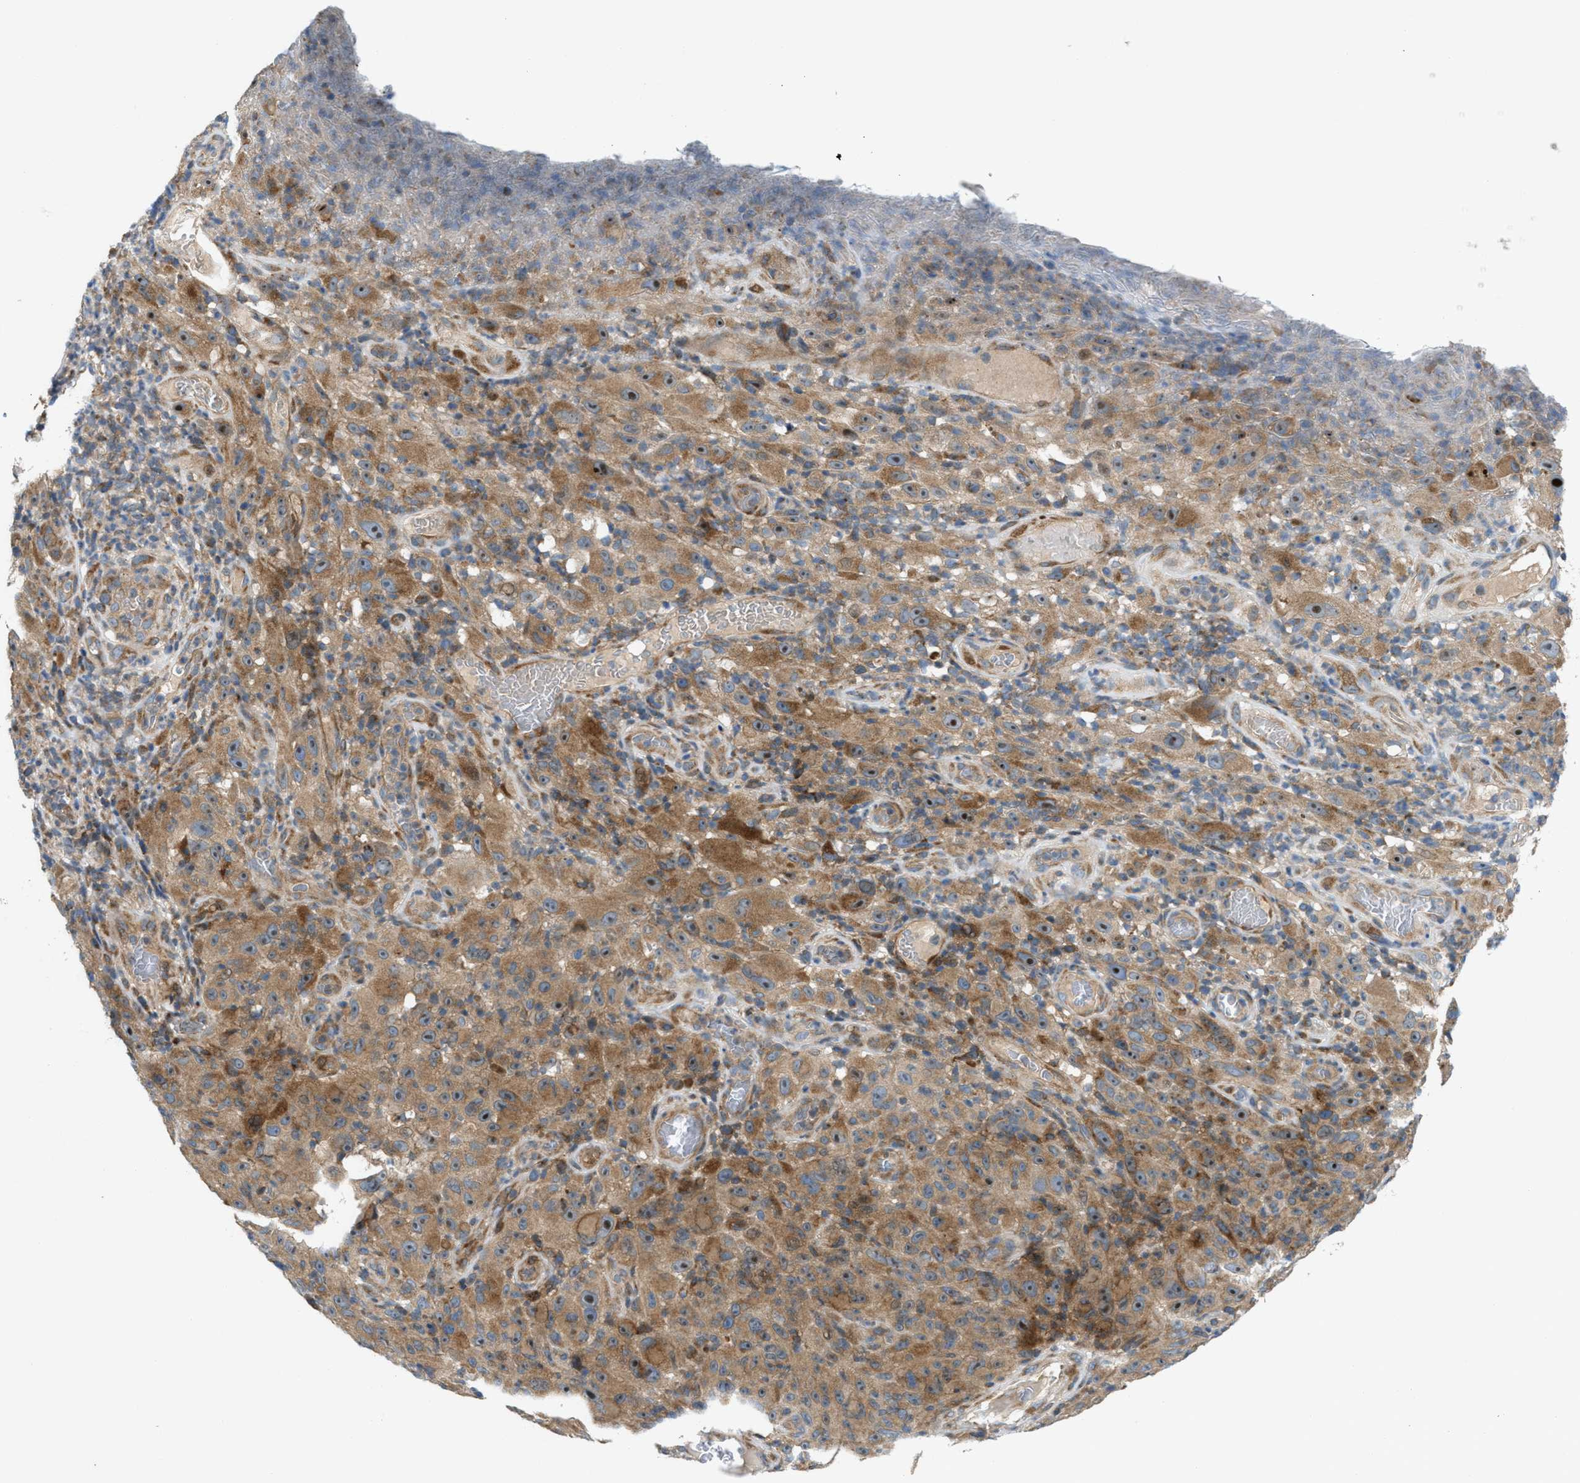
{"staining": {"intensity": "moderate", "quantity": ">75%", "location": "cytoplasmic/membranous,nuclear"}, "tissue": "melanoma", "cell_type": "Tumor cells", "image_type": "cancer", "snomed": [{"axis": "morphology", "description": "Malignant melanoma, NOS"}, {"axis": "topography", "description": "Skin"}], "caption": "Melanoma tissue displays moderate cytoplasmic/membranous and nuclear positivity in approximately >75% of tumor cells", "gene": "CYB5D1", "patient": {"sex": "female", "age": 82}}